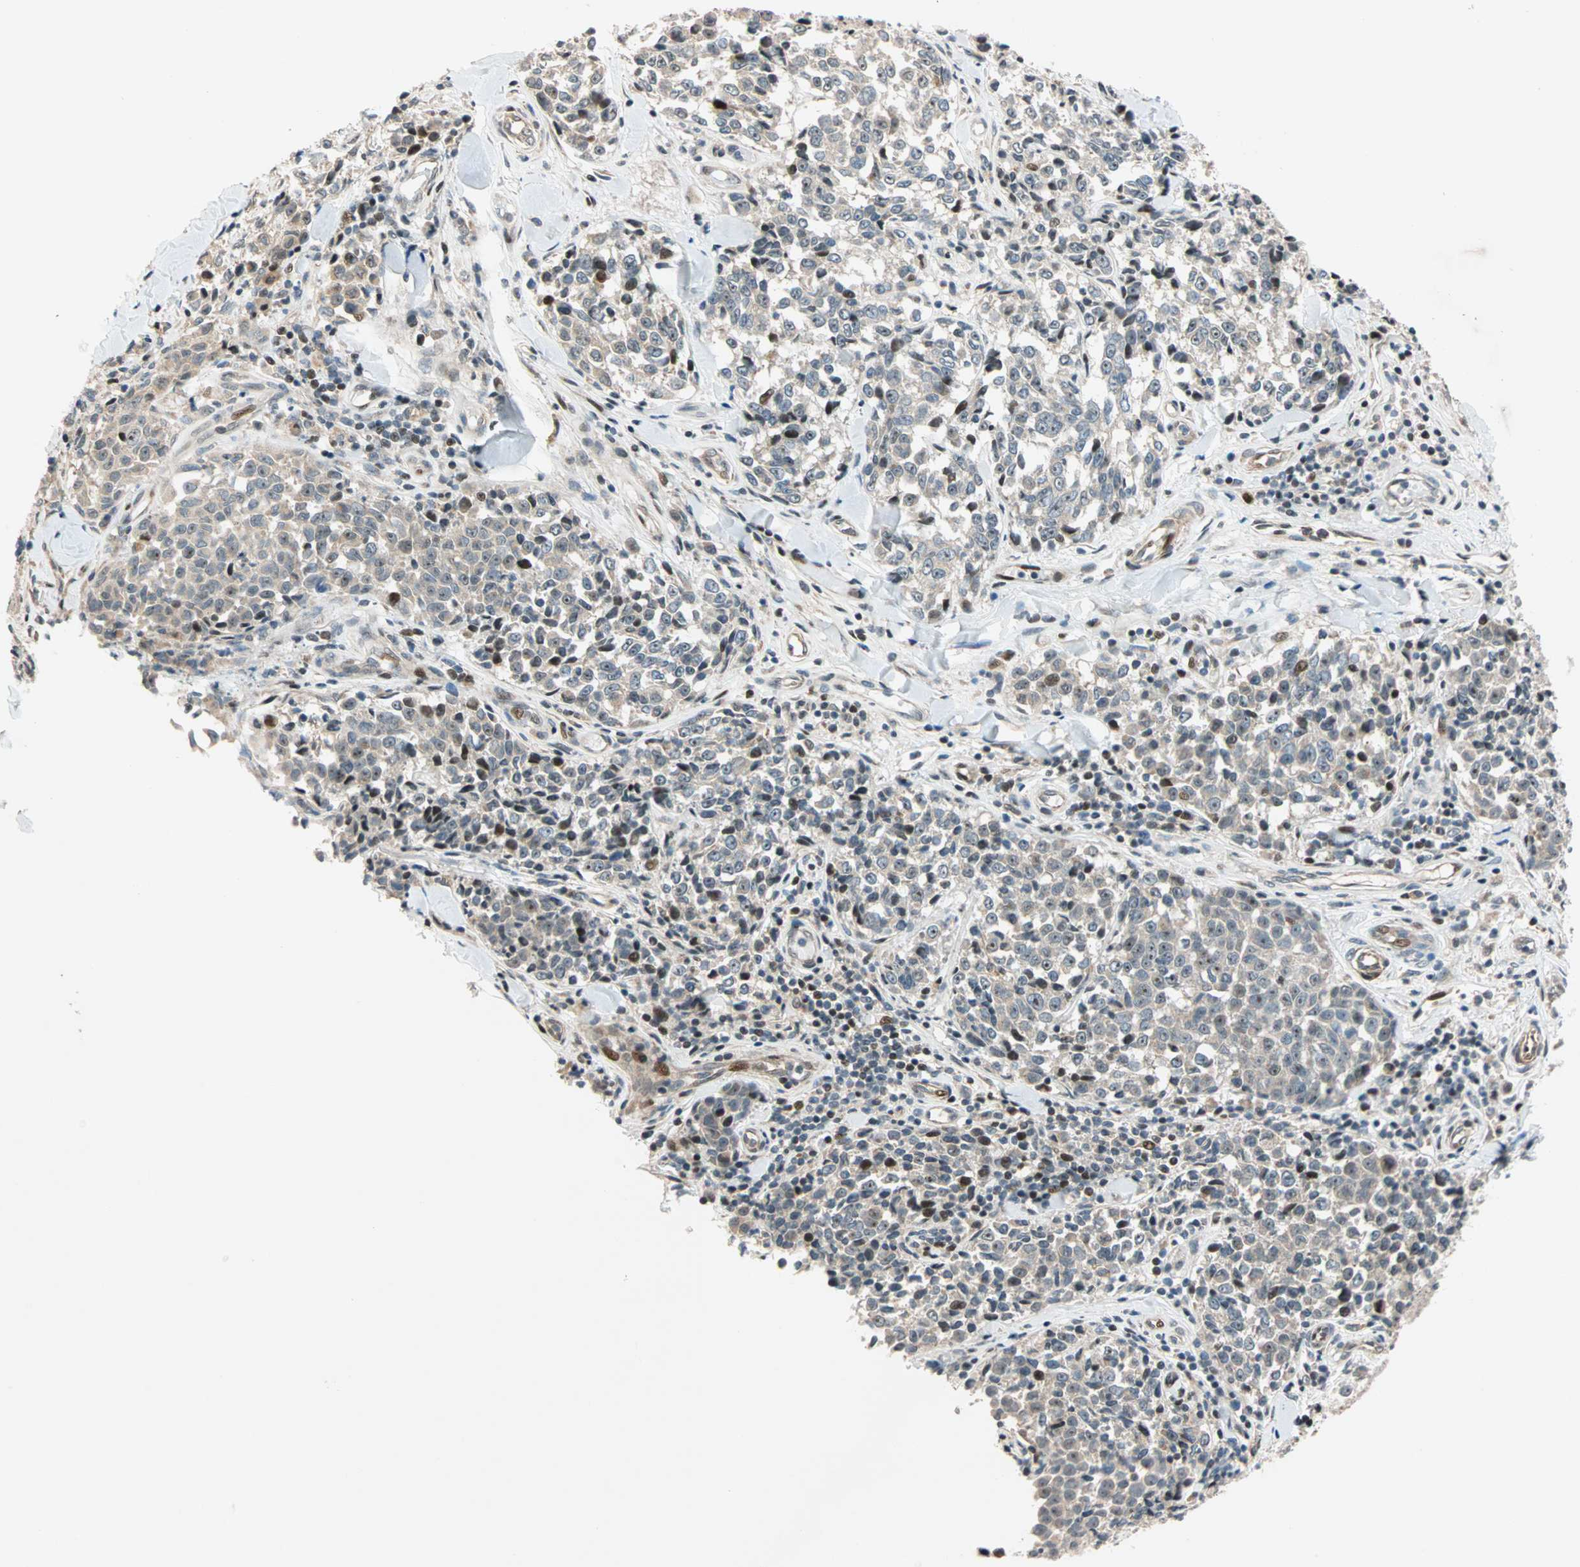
{"staining": {"intensity": "weak", "quantity": ">75%", "location": "cytoplasmic/membranous"}, "tissue": "melanoma", "cell_type": "Tumor cells", "image_type": "cancer", "snomed": [{"axis": "morphology", "description": "Malignant melanoma, NOS"}, {"axis": "topography", "description": "Skin"}], "caption": "A brown stain highlights weak cytoplasmic/membranous expression of a protein in human melanoma tumor cells.", "gene": "HECW1", "patient": {"sex": "female", "age": 64}}